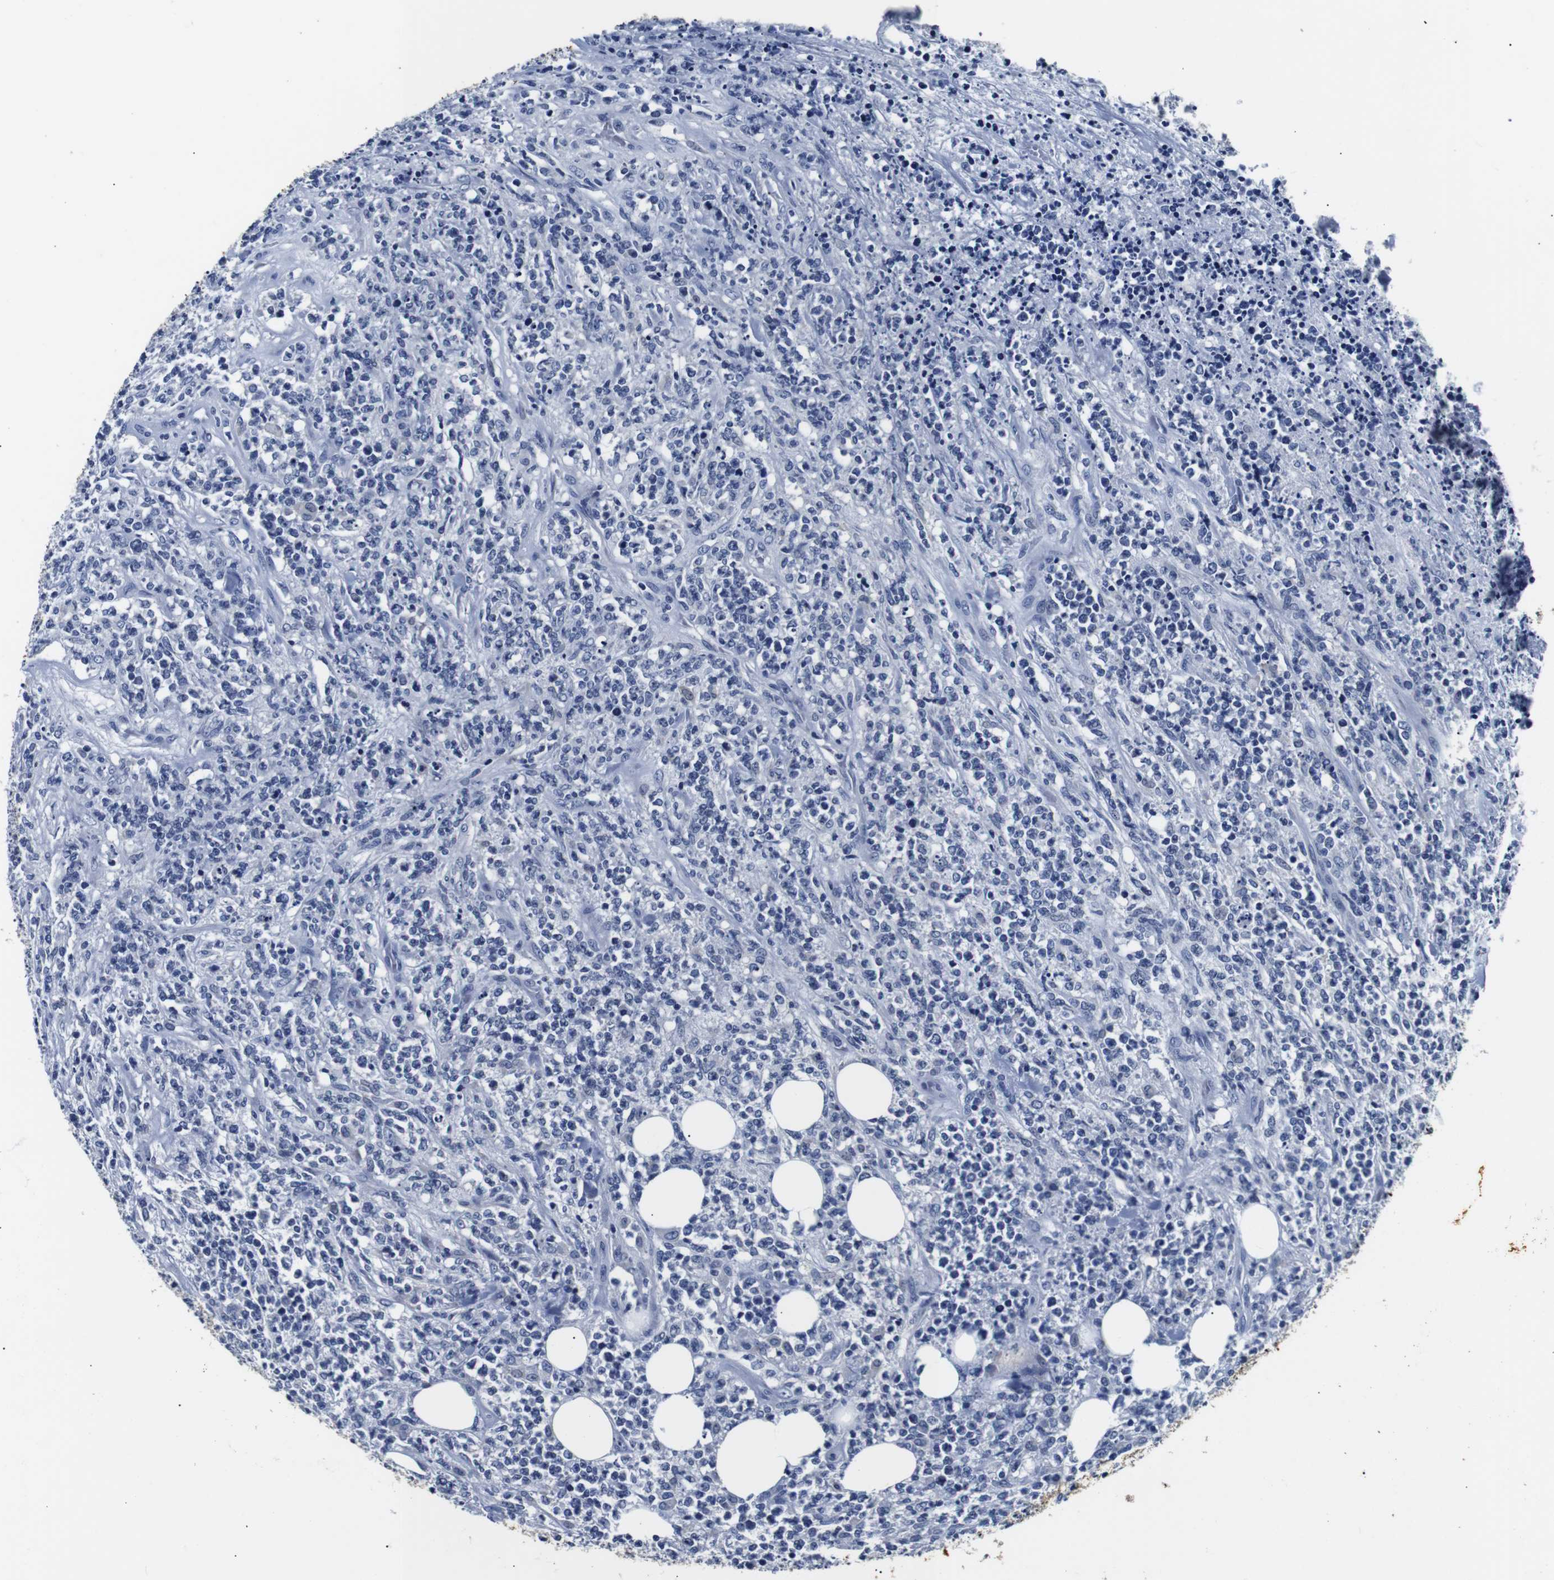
{"staining": {"intensity": "negative", "quantity": "none", "location": "none"}, "tissue": "lymphoma", "cell_type": "Tumor cells", "image_type": "cancer", "snomed": [{"axis": "morphology", "description": "Malignant lymphoma, non-Hodgkin's type, High grade"}, {"axis": "topography", "description": "Soft tissue"}], "caption": "This is an immunohistochemistry micrograph of lymphoma. There is no positivity in tumor cells.", "gene": "GAP43", "patient": {"sex": "male", "age": 18}}